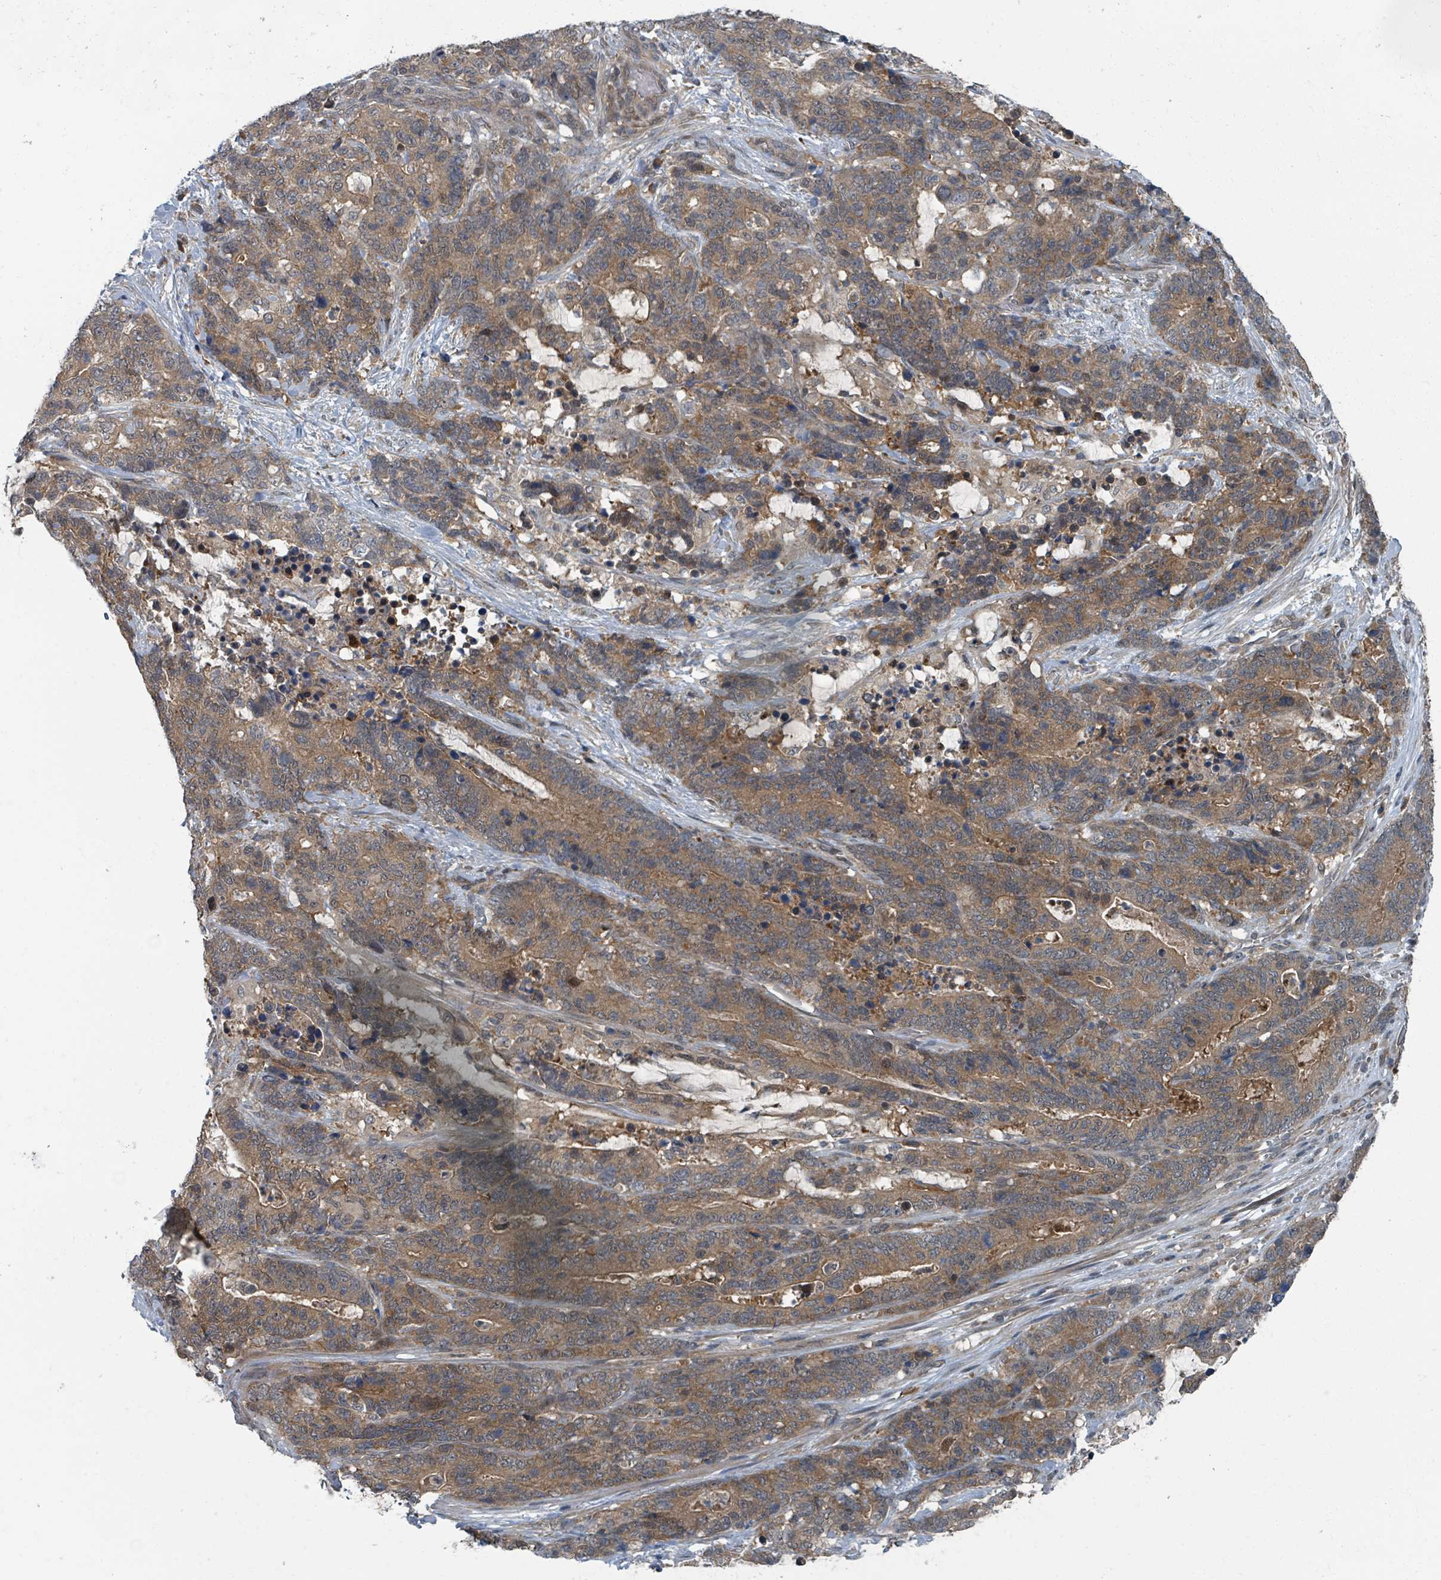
{"staining": {"intensity": "moderate", "quantity": ">75%", "location": "cytoplasmic/membranous"}, "tissue": "stomach cancer", "cell_type": "Tumor cells", "image_type": "cancer", "snomed": [{"axis": "morphology", "description": "Normal tissue, NOS"}, {"axis": "morphology", "description": "Adenocarcinoma, NOS"}, {"axis": "topography", "description": "Stomach"}], "caption": "Human stomach cancer (adenocarcinoma) stained with a brown dye demonstrates moderate cytoplasmic/membranous positive expression in about >75% of tumor cells.", "gene": "GOLGA7", "patient": {"sex": "female", "age": 64}}